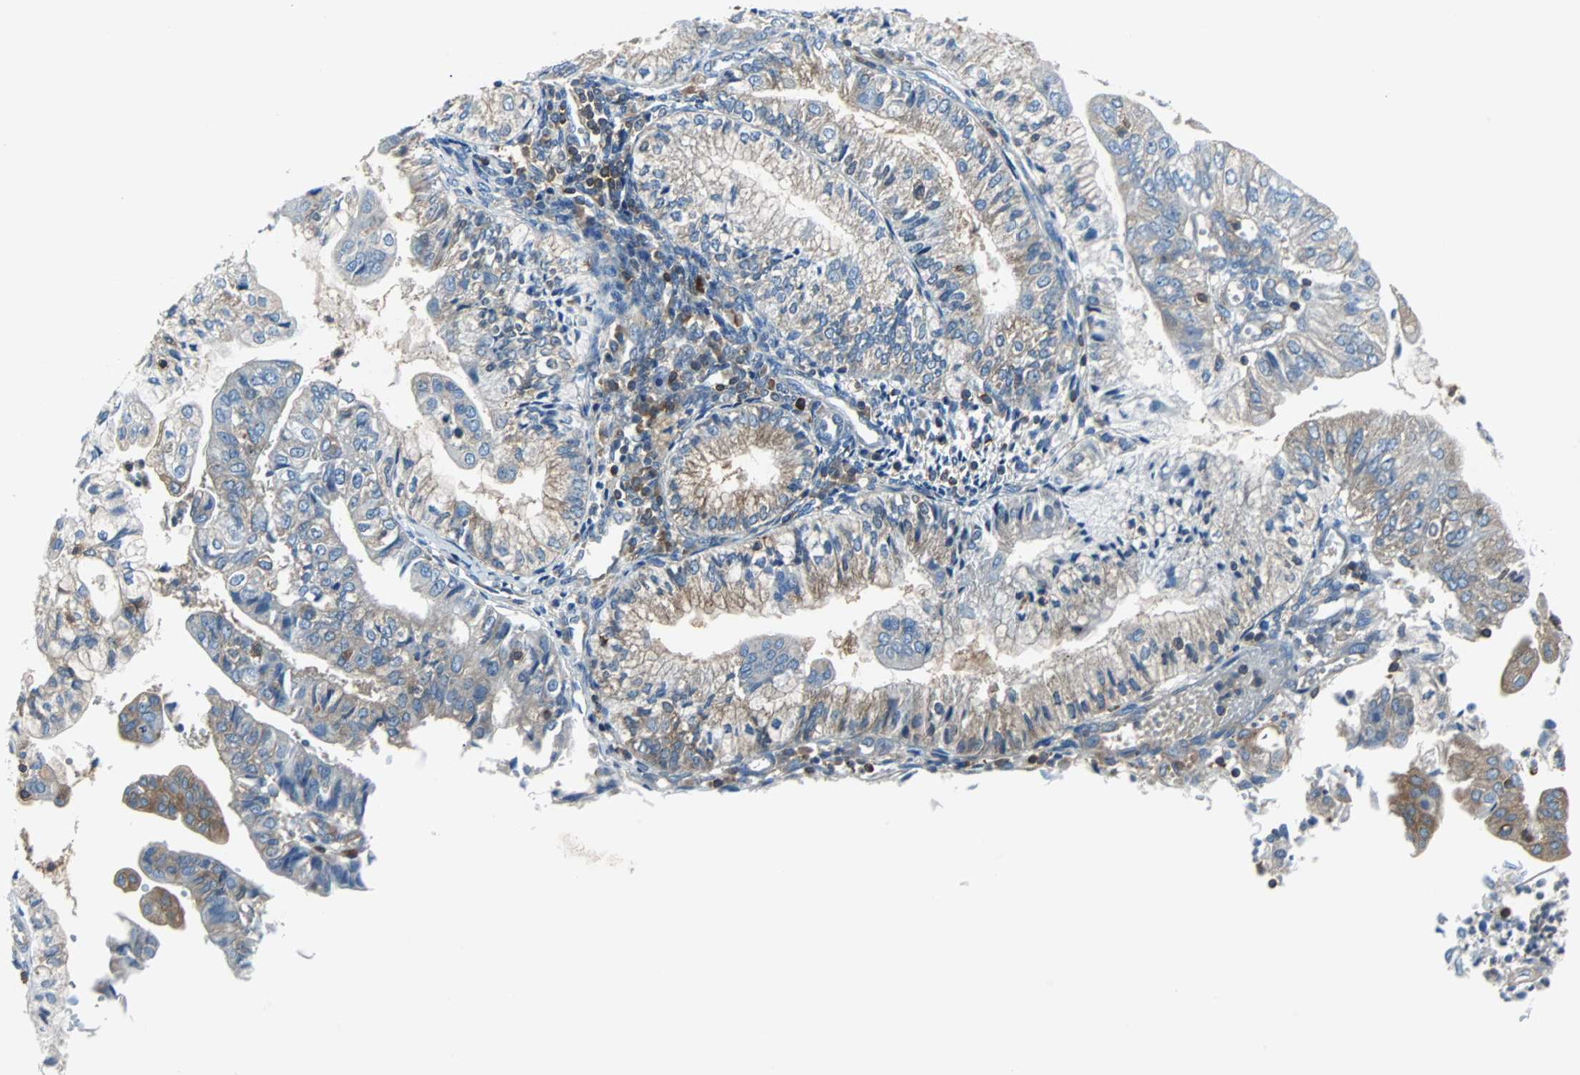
{"staining": {"intensity": "weak", "quantity": "25%-75%", "location": "cytoplasmic/membranous"}, "tissue": "endometrial cancer", "cell_type": "Tumor cells", "image_type": "cancer", "snomed": [{"axis": "morphology", "description": "Adenocarcinoma, NOS"}, {"axis": "topography", "description": "Endometrium"}], "caption": "A low amount of weak cytoplasmic/membranous positivity is seen in about 25%-75% of tumor cells in adenocarcinoma (endometrial) tissue. (DAB = brown stain, brightfield microscopy at high magnification).", "gene": "TSC22D4", "patient": {"sex": "female", "age": 59}}